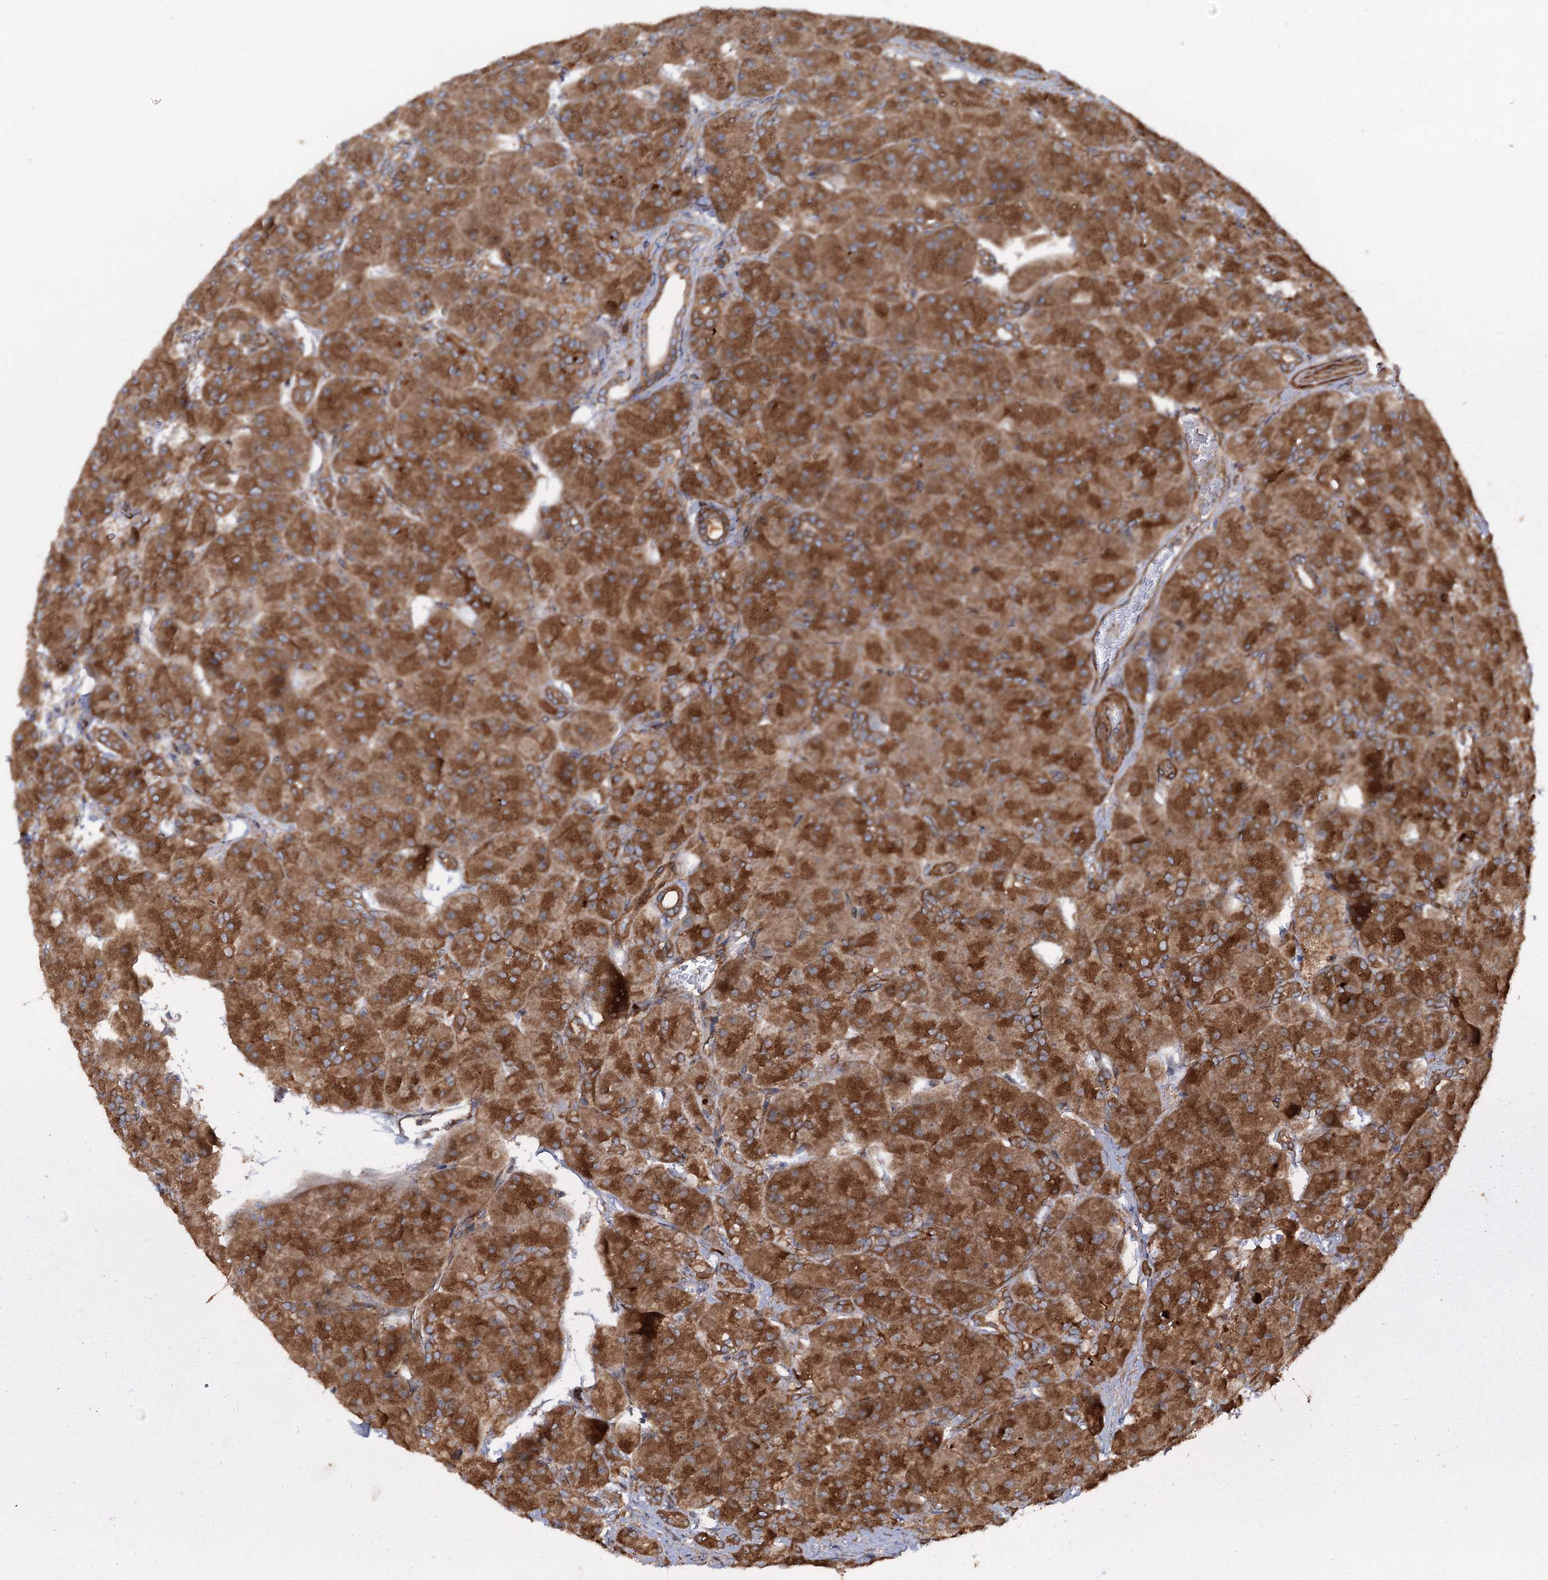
{"staining": {"intensity": "strong", "quantity": ">75%", "location": "cytoplasmic/membranous"}, "tissue": "pancreas", "cell_type": "Exocrine glandular cells", "image_type": "normal", "snomed": [{"axis": "morphology", "description": "Normal tissue, NOS"}, {"axis": "topography", "description": "Pancreas"}], "caption": "Immunohistochemical staining of normal human pancreas exhibits >75% levels of strong cytoplasmic/membranous protein expression in about >75% of exocrine glandular cells.", "gene": "RNF214", "patient": {"sex": "male", "age": 66}}